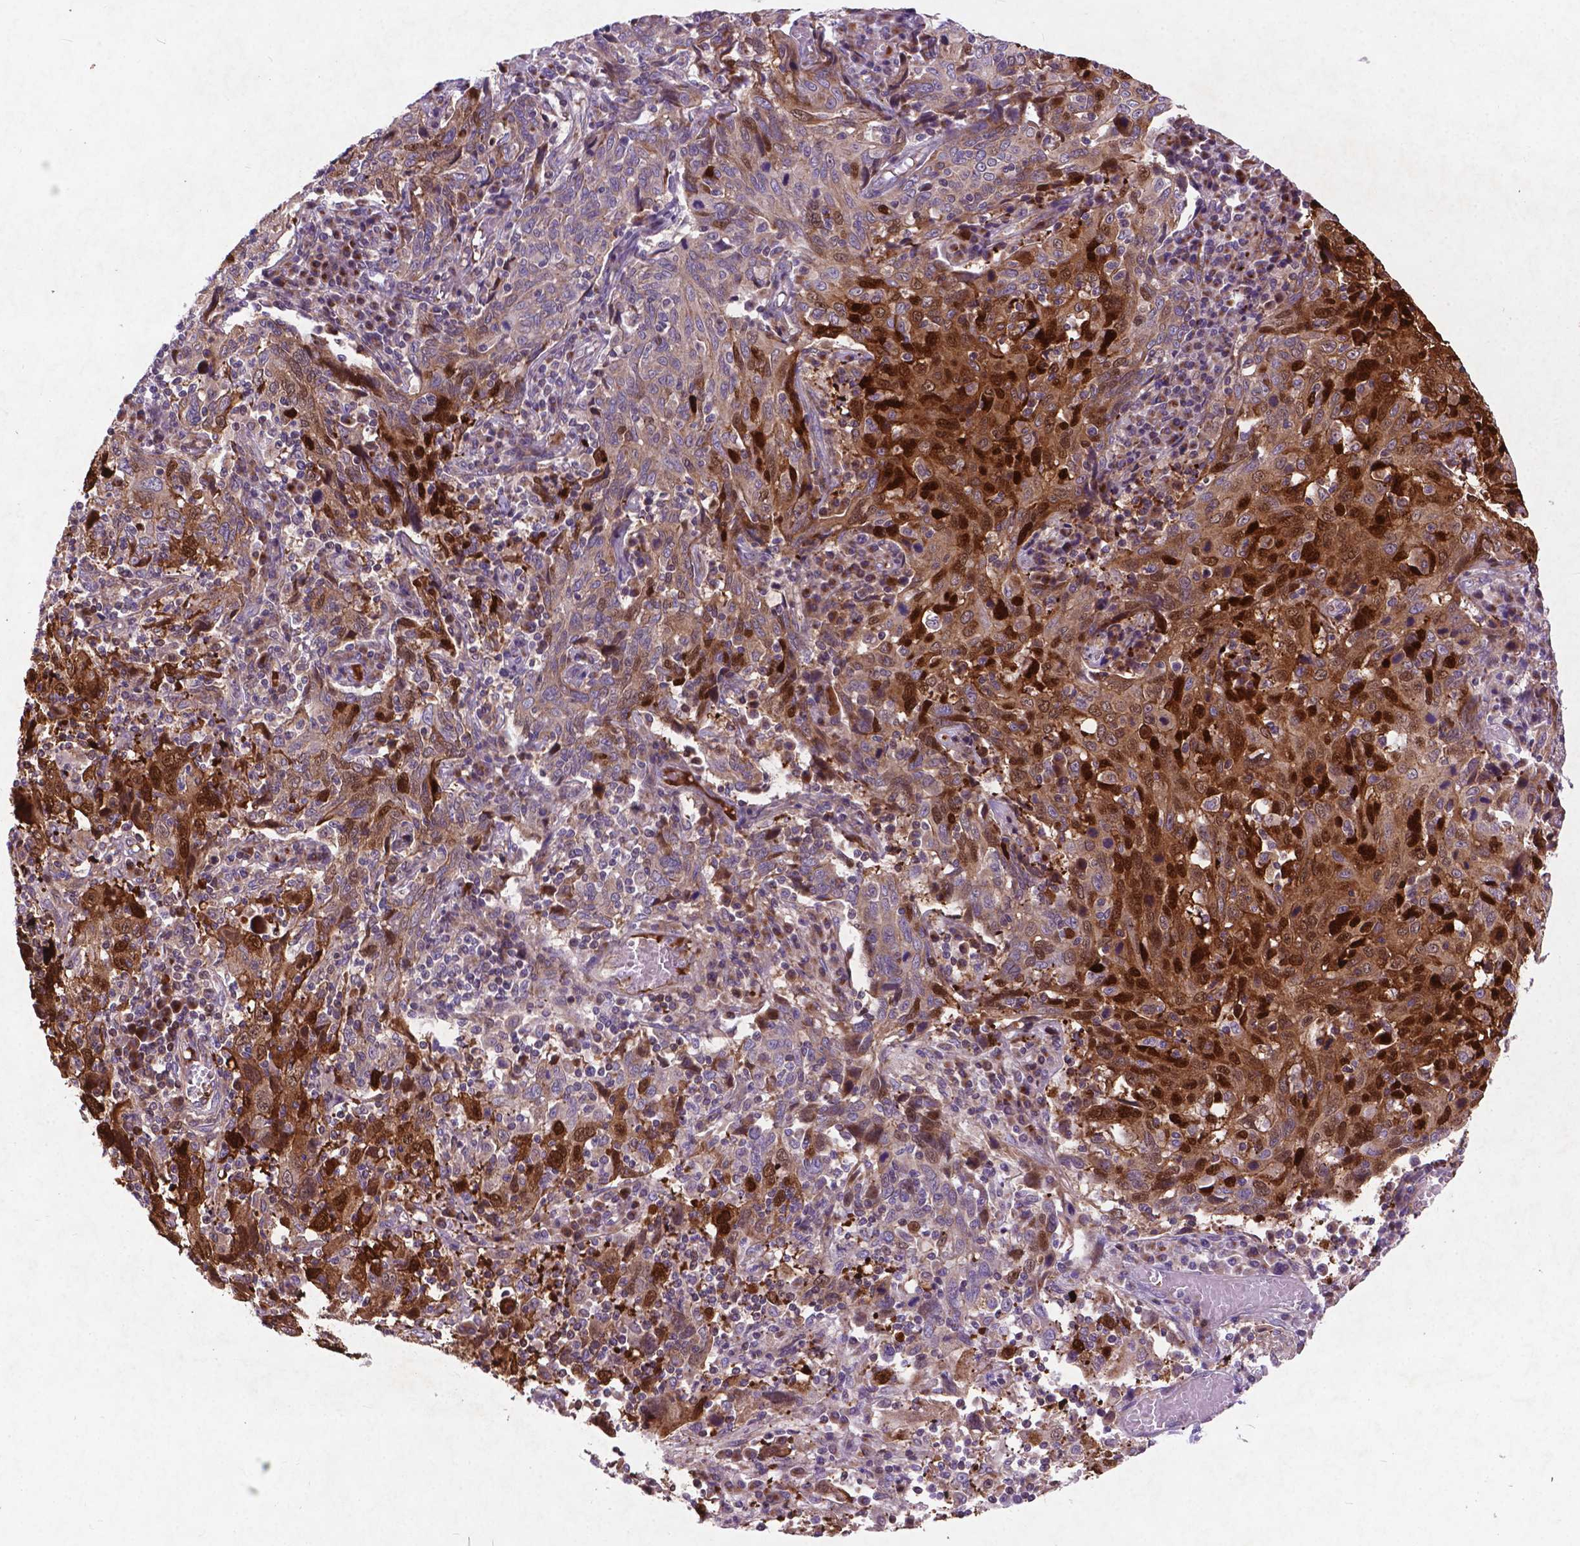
{"staining": {"intensity": "weak", "quantity": ">75%", "location": "cytoplasmic/membranous"}, "tissue": "cervical cancer", "cell_type": "Tumor cells", "image_type": "cancer", "snomed": [{"axis": "morphology", "description": "Squamous cell carcinoma, NOS"}, {"axis": "topography", "description": "Cervix"}], "caption": "An immunohistochemistry histopathology image of neoplastic tissue is shown. Protein staining in brown highlights weak cytoplasmic/membranous positivity in cervical cancer (squamous cell carcinoma) within tumor cells. (brown staining indicates protein expression, while blue staining denotes nuclei).", "gene": "ATG4D", "patient": {"sex": "female", "age": 46}}